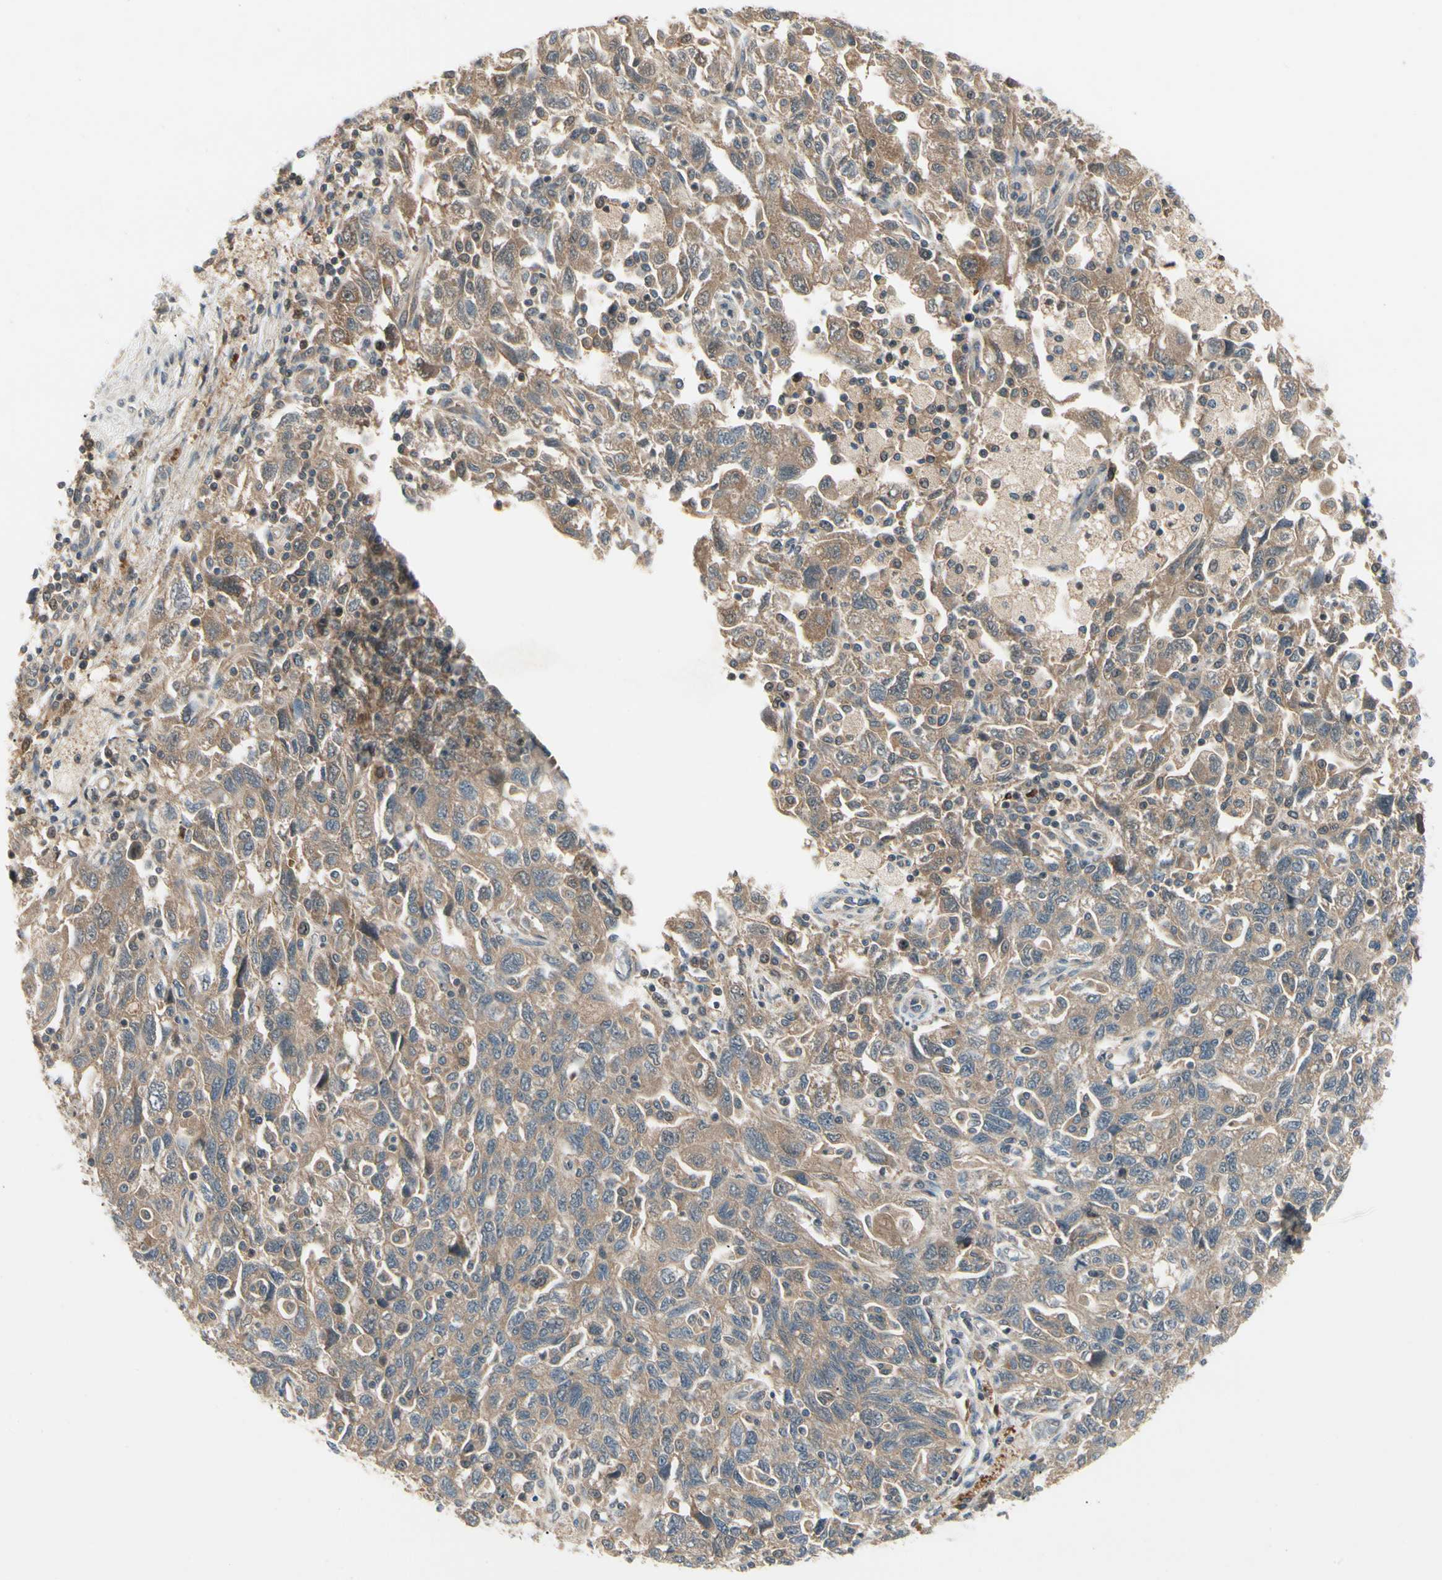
{"staining": {"intensity": "moderate", "quantity": ">75%", "location": "cytoplasmic/membranous"}, "tissue": "ovarian cancer", "cell_type": "Tumor cells", "image_type": "cancer", "snomed": [{"axis": "morphology", "description": "Carcinoma, NOS"}, {"axis": "morphology", "description": "Cystadenocarcinoma, serous, NOS"}, {"axis": "topography", "description": "Ovary"}], "caption": "Immunohistochemistry (IHC) (DAB (3,3'-diaminobenzidine)) staining of human ovarian serous cystadenocarcinoma reveals moderate cytoplasmic/membranous protein positivity in about >75% of tumor cells.", "gene": "RNF14", "patient": {"sex": "female", "age": 69}}